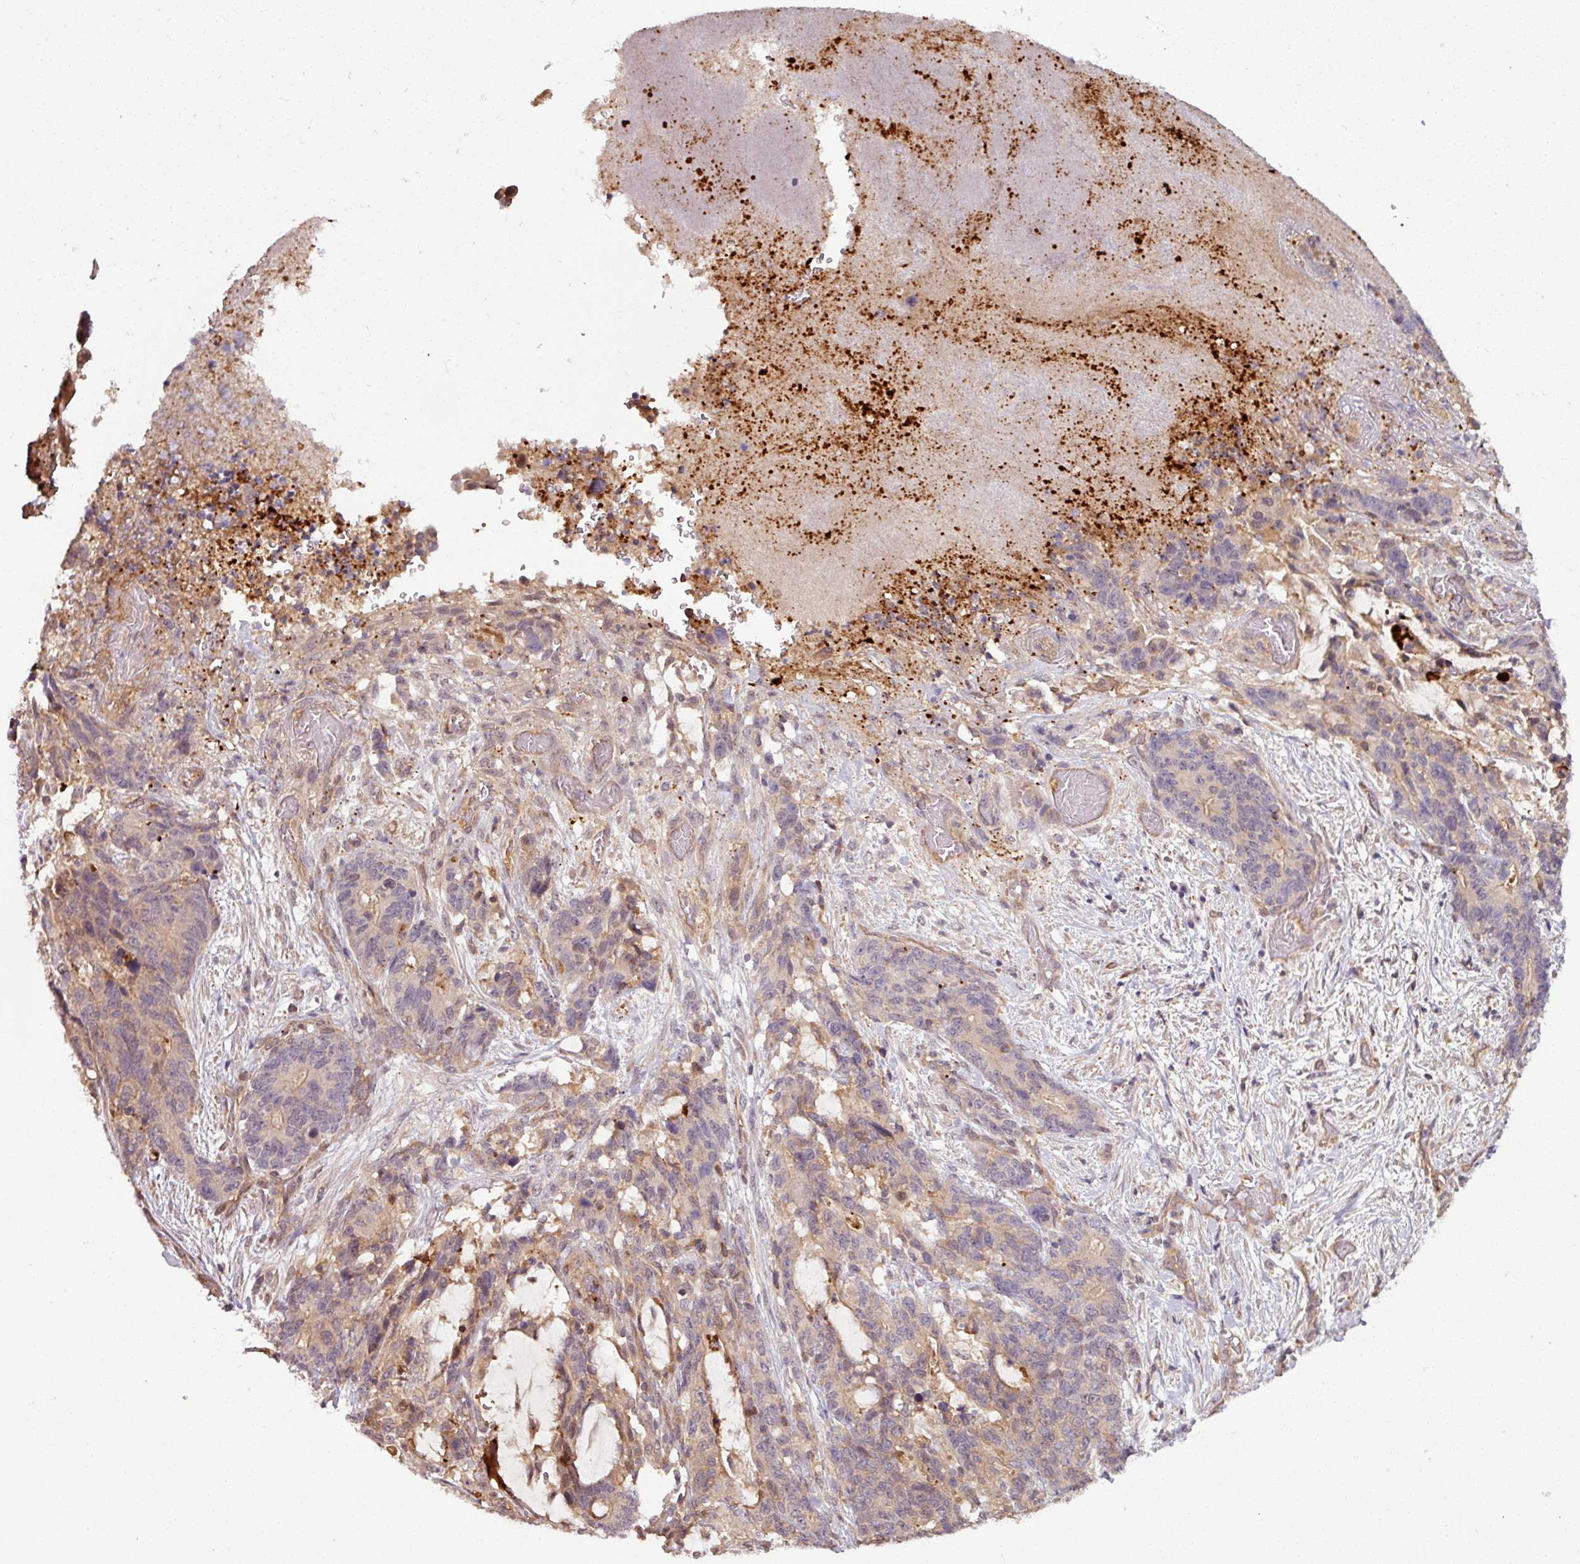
{"staining": {"intensity": "weak", "quantity": "25%-75%", "location": "cytoplasmic/membranous"}, "tissue": "stomach cancer", "cell_type": "Tumor cells", "image_type": "cancer", "snomed": [{"axis": "morphology", "description": "Normal tissue, NOS"}, {"axis": "morphology", "description": "Adenocarcinoma, NOS"}, {"axis": "topography", "description": "Stomach"}], "caption": "The immunohistochemical stain shows weak cytoplasmic/membranous positivity in tumor cells of adenocarcinoma (stomach) tissue. The staining was performed using DAB (3,3'-diaminobenzidine) to visualize the protein expression in brown, while the nuclei were stained in blue with hematoxylin (Magnification: 20x).", "gene": "TUSC3", "patient": {"sex": "female", "age": 64}}